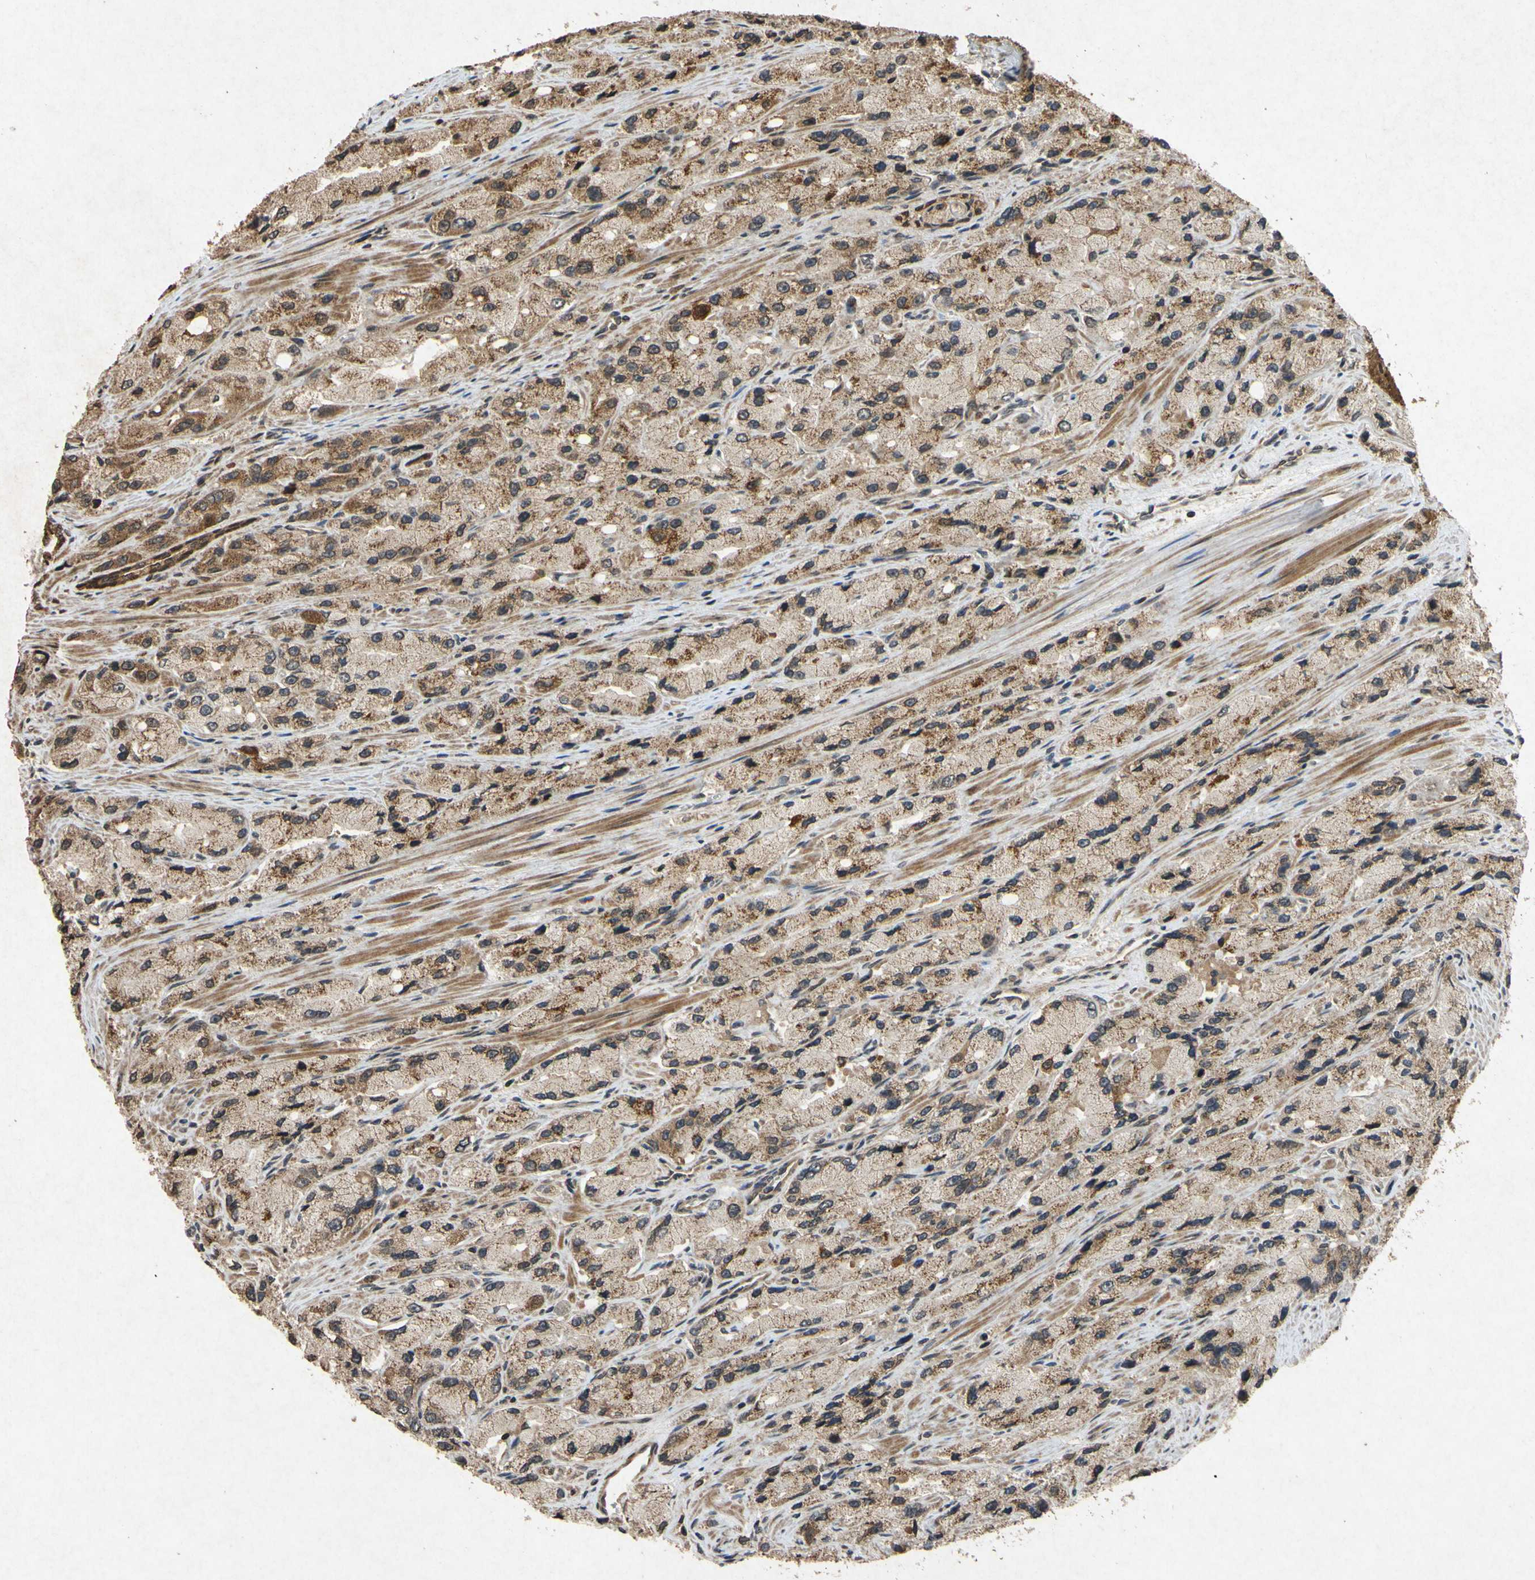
{"staining": {"intensity": "moderate", "quantity": ">75%", "location": "cytoplasmic/membranous"}, "tissue": "prostate cancer", "cell_type": "Tumor cells", "image_type": "cancer", "snomed": [{"axis": "morphology", "description": "Adenocarcinoma, High grade"}, {"axis": "topography", "description": "Prostate"}], "caption": "Prostate adenocarcinoma (high-grade) stained with DAB (3,3'-diaminobenzidine) IHC reveals medium levels of moderate cytoplasmic/membranous staining in about >75% of tumor cells.", "gene": "ATP6V1H", "patient": {"sex": "male", "age": 58}}